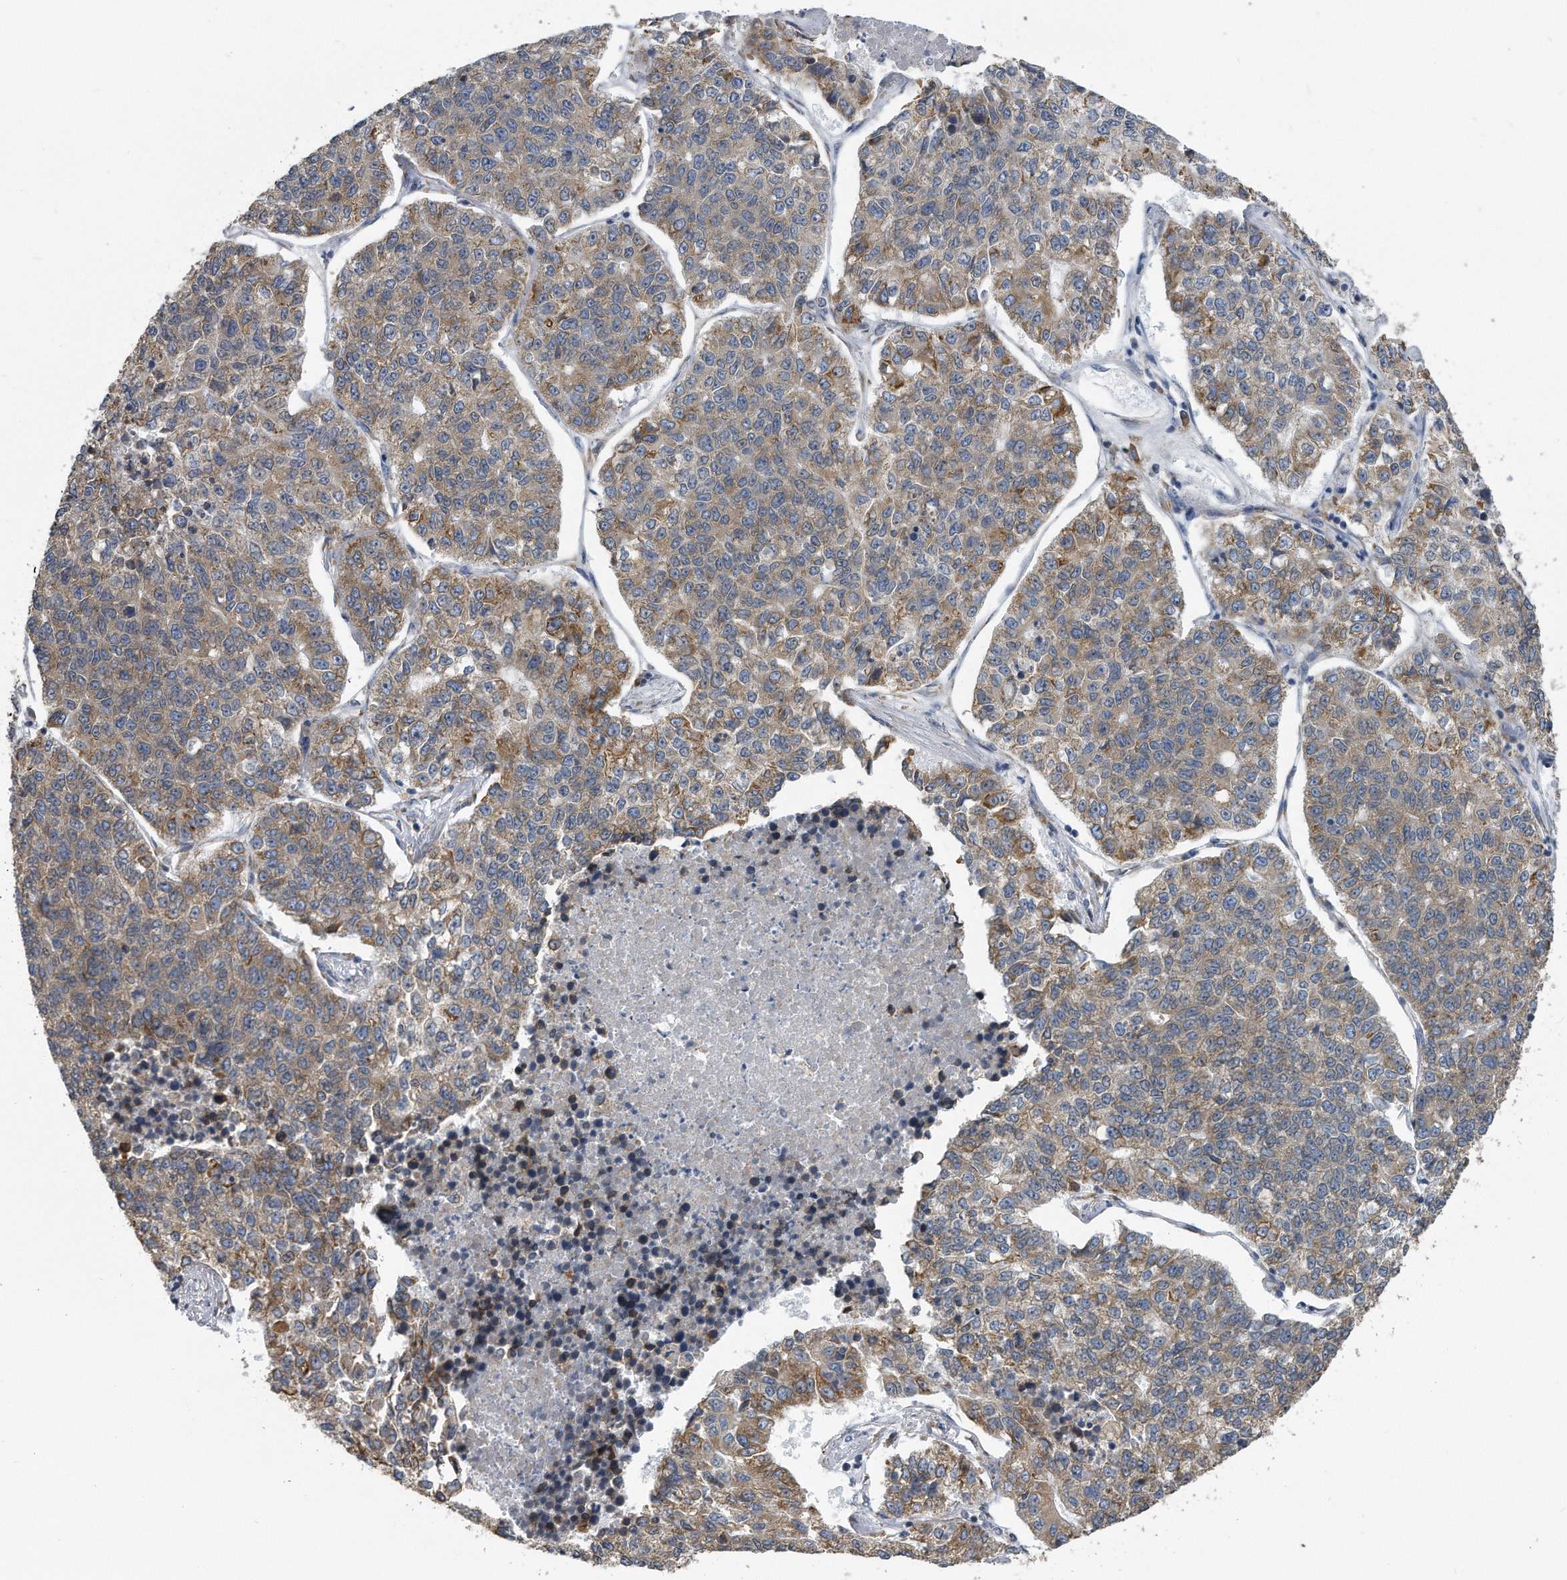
{"staining": {"intensity": "moderate", "quantity": "25%-75%", "location": "cytoplasmic/membranous"}, "tissue": "lung cancer", "cell_type": "Tumor cells", "image_type": "cancer", "snomed": [{"axis": "morphology", "description": "Adenocarcinoma, NOS"}, {"axis": "topography", "description": "Lung"}], "caption": "IHC photomicrograph of neoplastic tissue: human lung cancer stained using immunohistochemistry shows medium levels of moderate protein expression localized specifically in the cytoplasmic/membranous of tumor cells, appearing as a cytoplasmic/membranous brown color.", "gene": "CCDC47", "patient": {"sex": "male", "age": 49}}